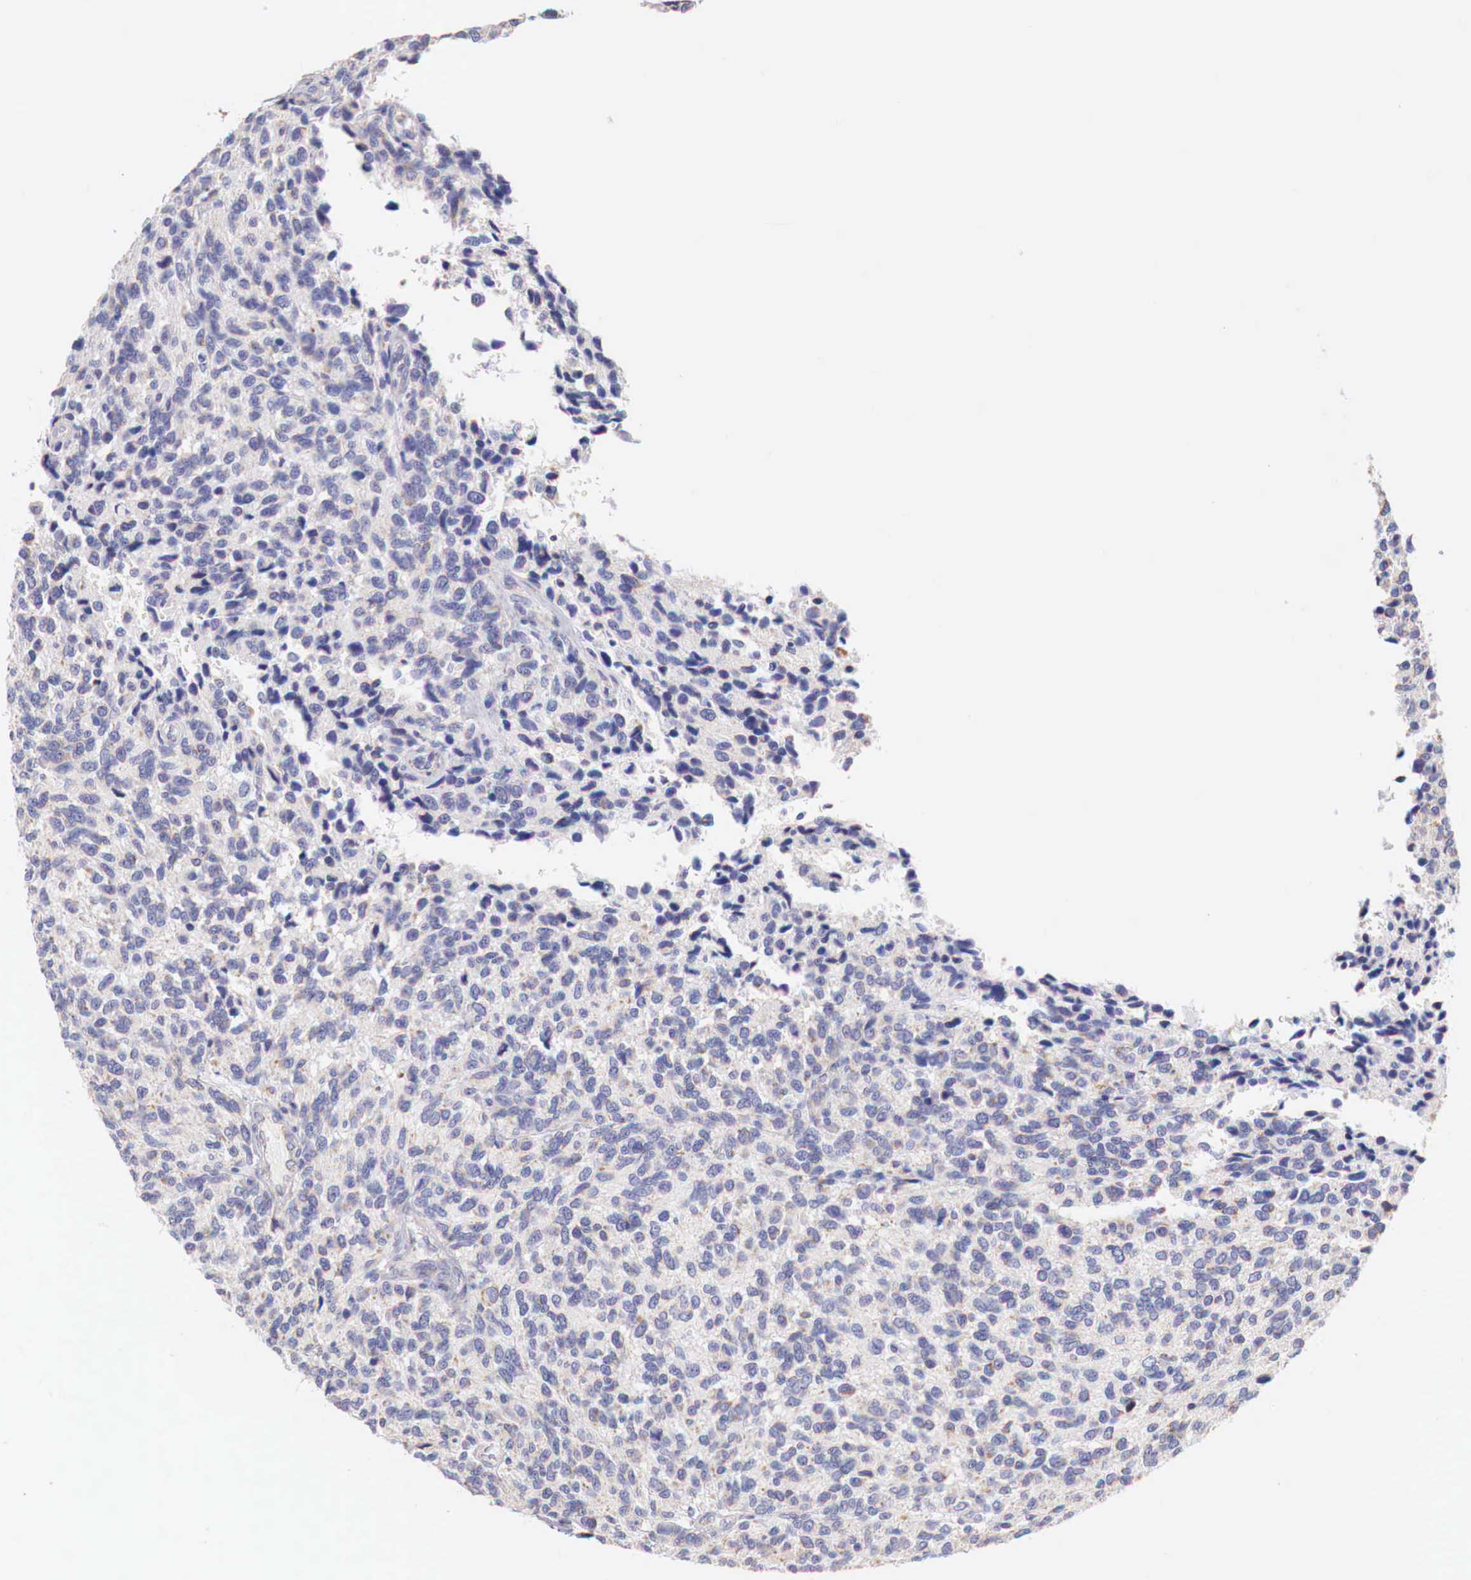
{"staining": {"intensity": "weak", "quantity": "25%-75%", "location": "cytoplasmic/membranous"}, "tissue": "glioma", "cell_type": "Tumor cells", "image_type": "cancer", "snomed": [{"axis": "morphology", "description": "Glioma, malignant, High grade"}, {"axis": "topography", "description": "Brain"}], "caption": "This is an image of immunohistochemistry (IHC) staining of glioma, which shows weak staining in the cytoplasmic/membranous of tumor cells.", "gene": "IDH3G", "patient": {"sex": "male", "age": 77}}